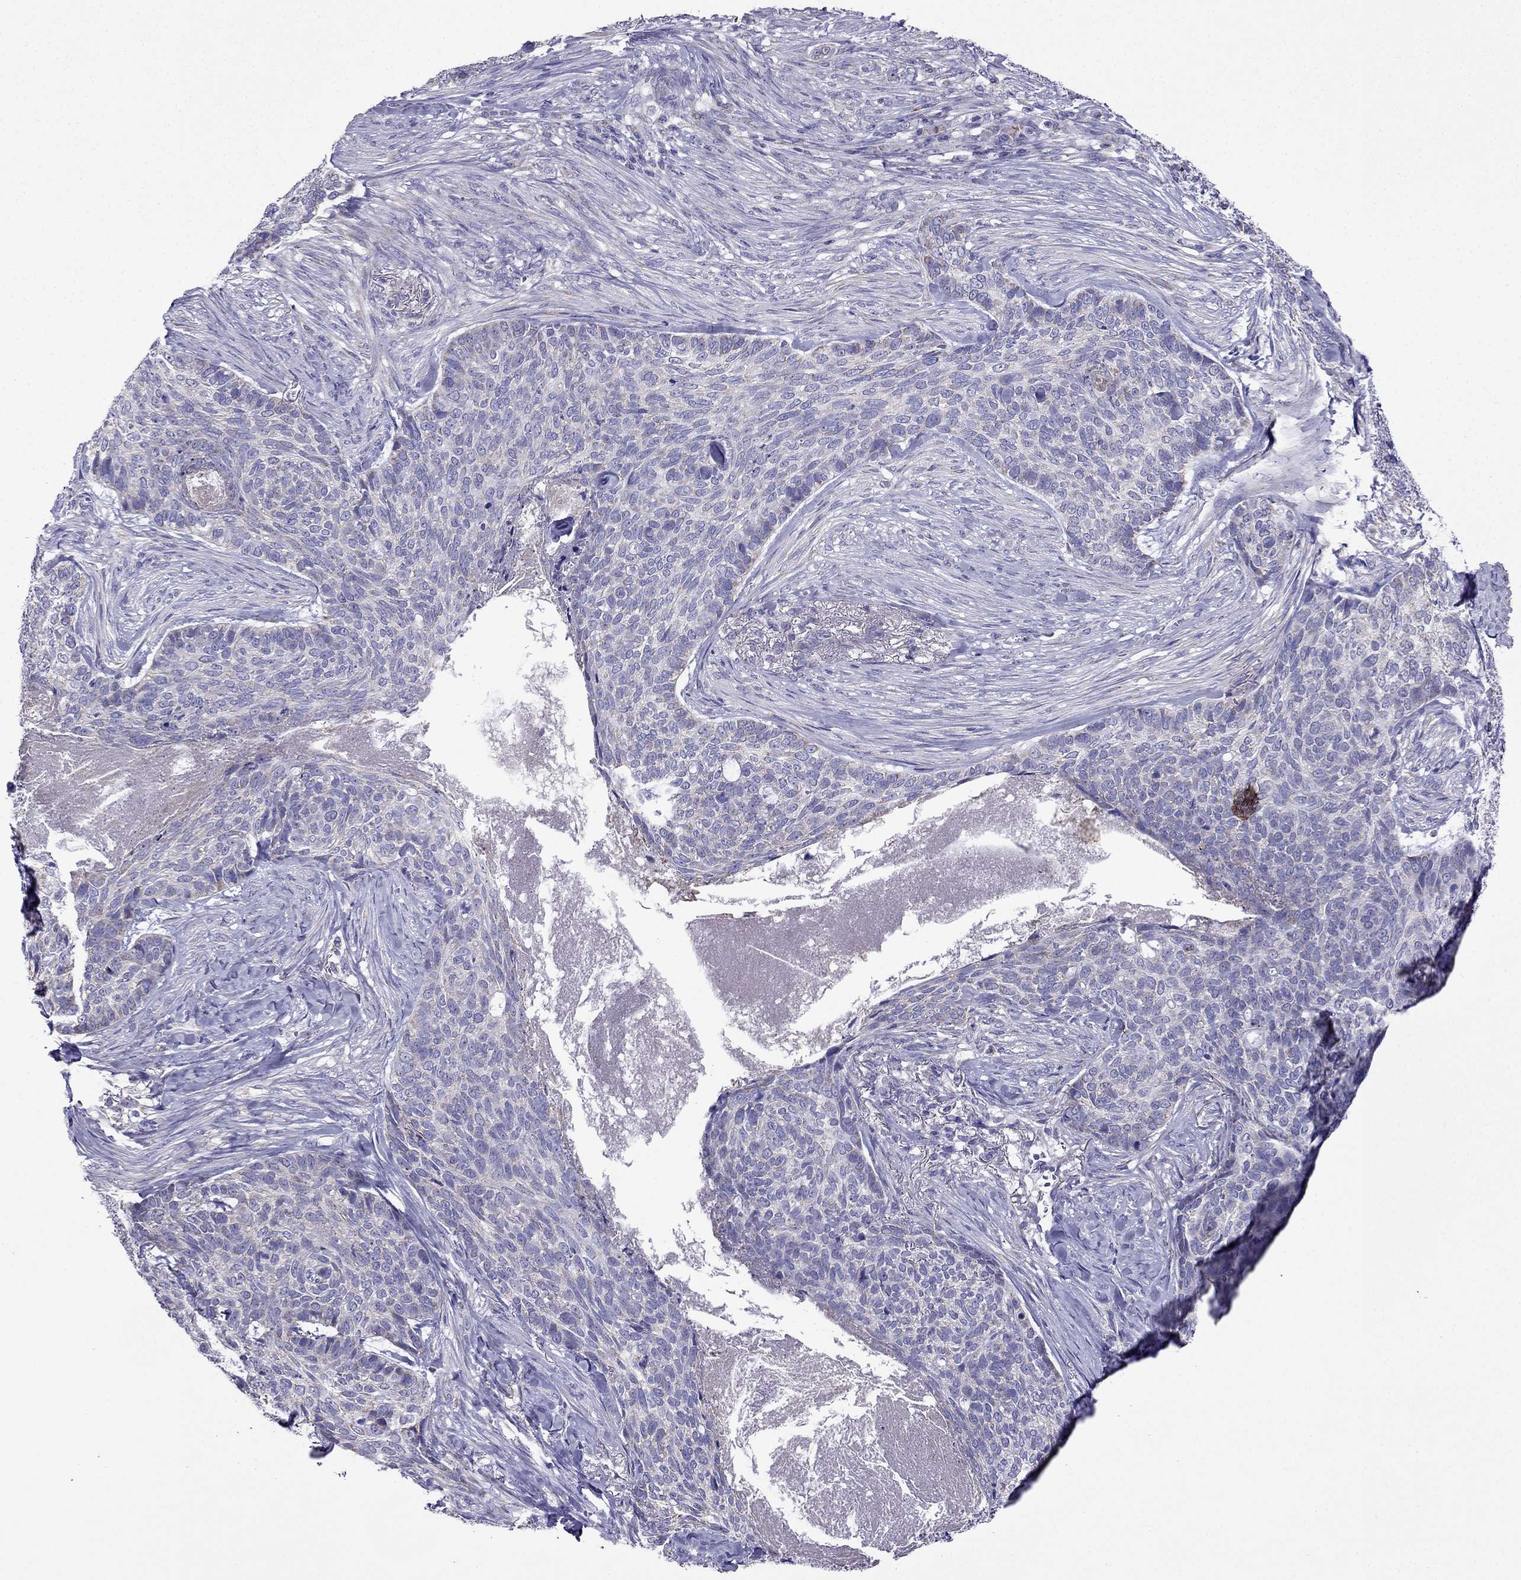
{"staining": {"intensity": "weak", "quantity": "<25%", "location": "cytoplasmic/membranous"}, "tissue": "skin cancer", "cell_type": "Tumor cells", "image_type": "cancer", "snomed": [{"axis": "morphology", "description": "Basal cell carcinoma"}, {"axis": "topography", "description": "Skin"}], "caption": "Basal cell carcinoma (skin) was stained to show a protein in brown. There is no significant positivity in tumor cells.", "gene": "DSC1", "patient": {"sex": "female", "age": 69}}